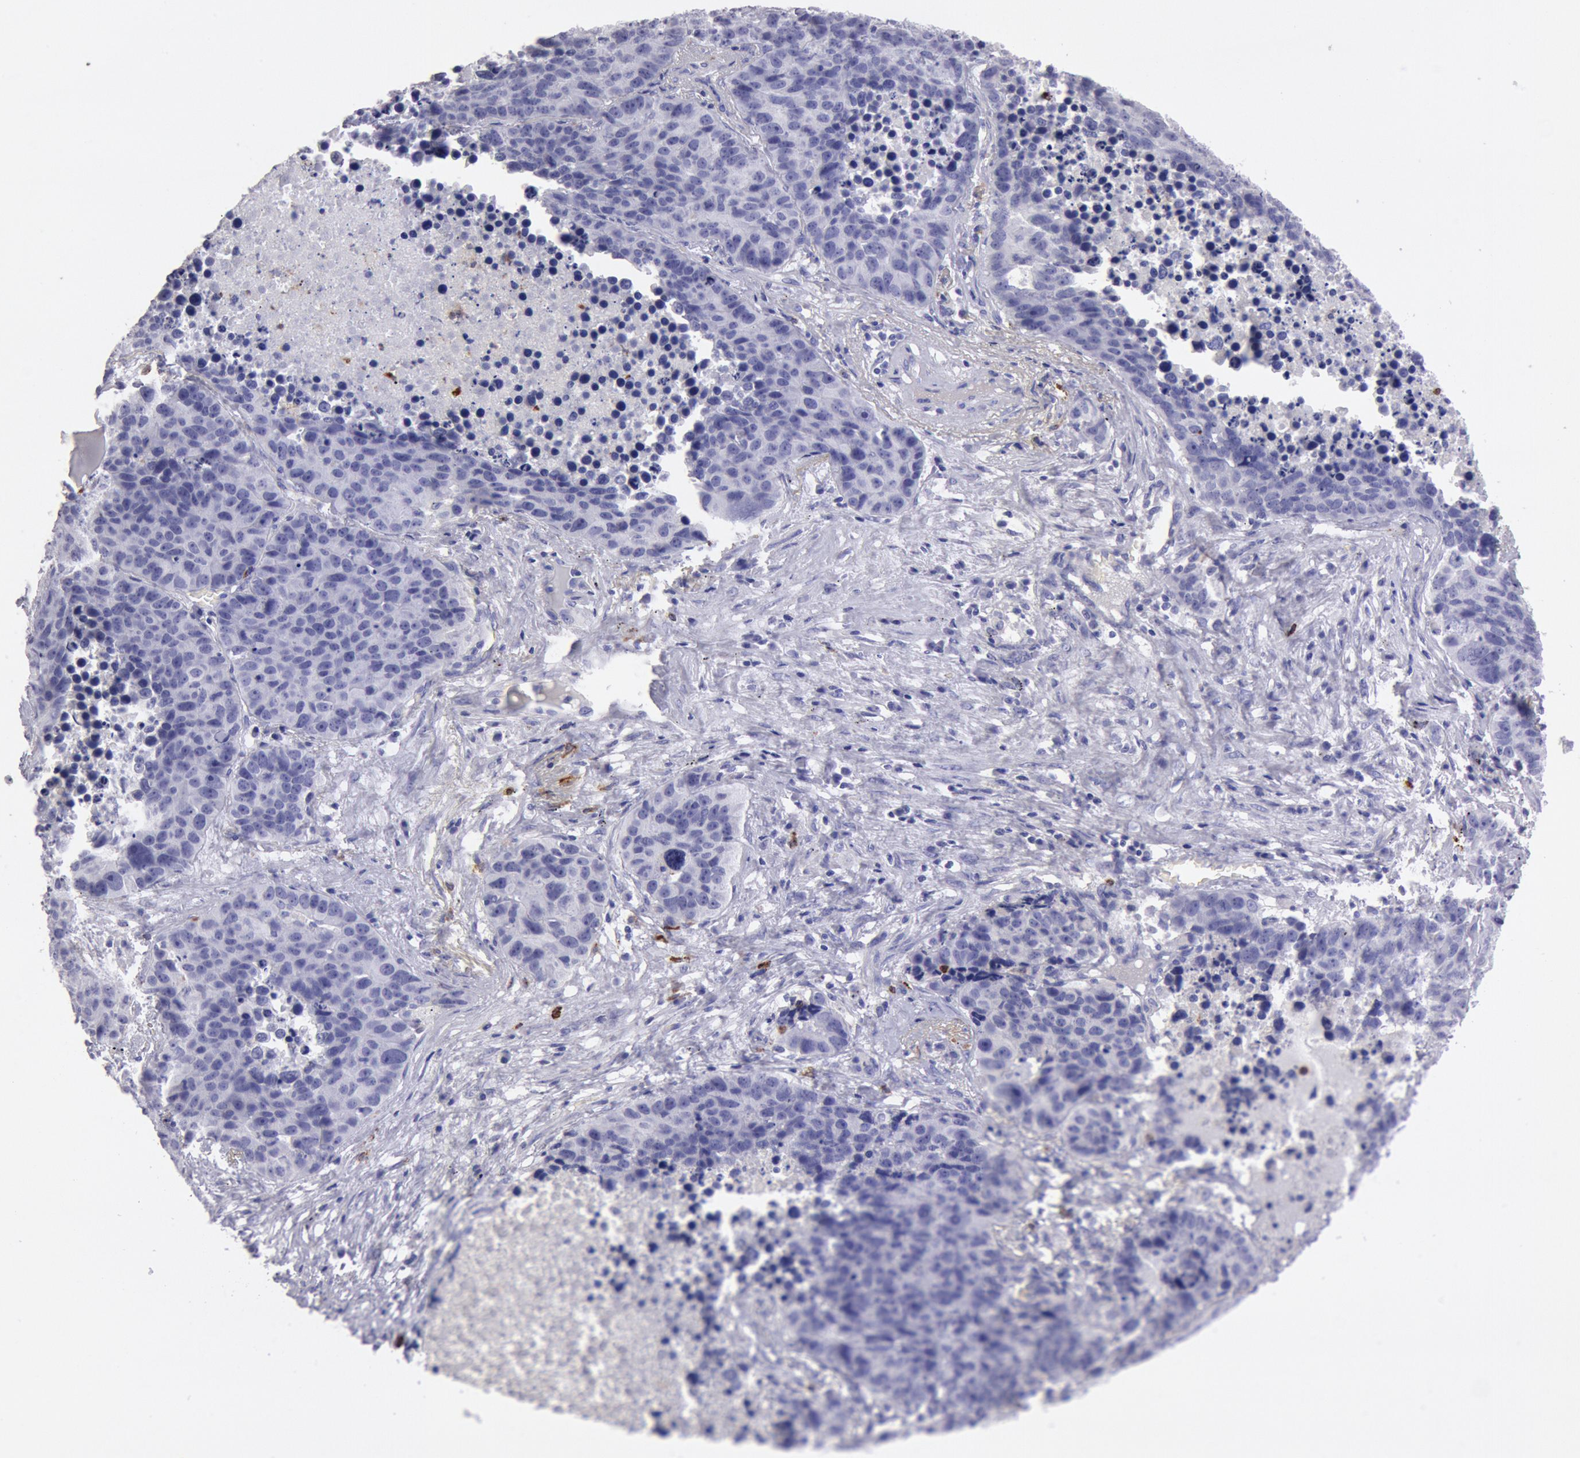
{"staining": {"intensity": "negative", "quantity": "none", "location": "none"}, "tissue": "lung cancer", "cell_type": "Tumor cells", "image_type": "cancer", "snomed": [{"axis": "morphology", "description": "Carcinoid, malignant, NOS"}, {"axis": "topography", "description": "Lung"}], "caption": "Immunohistochemistry photomicrograph of neoplastic tissue: malignant carcinoid (lung) stained with DAB shows no significant protein staining in tumor cells. (DAB IHC visualized using brightfield microscopy, high magnification).", "gene": "FCN1", "patient": {"sex": "male", "age": 60}}